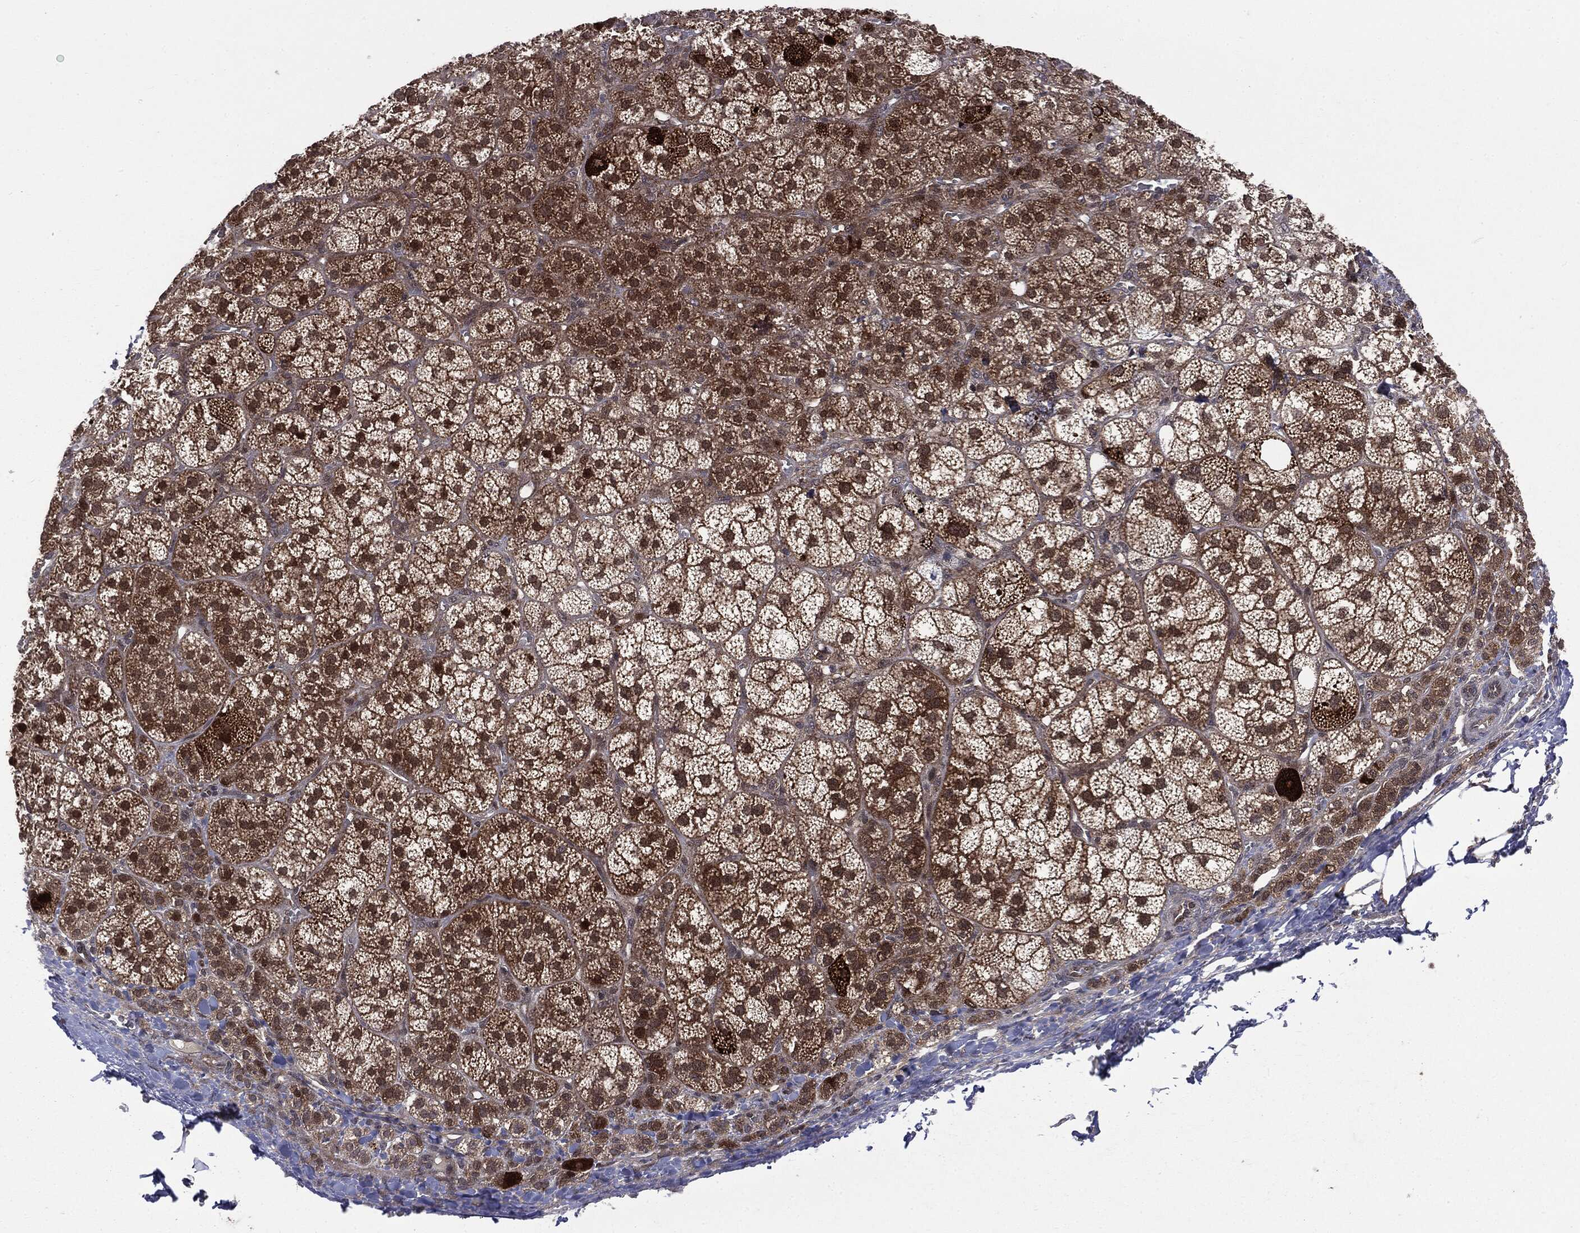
{"staining": {"intensity": "moderate", "quantity": ">75%", "location": "cytoplasmic/membranous,nuclear"}, "tissue": "adrenal gland", "cell_type": "Glandular cells", "image_type": "normal", "snomed": [{"axis": "morphology", "description": "Normal tissue, NOS"}, {"axis": "topography", "description": "Adrenal gland"}], "caption": "High-magnification brightfield microscopy of normal adrenal gland stained with DAB (3,3'-diaminobenzidine) (brown) and counterstained with hematoxylin (blue). glandular cells exhibit moderate cytoplasmic/membranous,nuclear positivity is seen in approximately>75% of cells.", "gene": "PTPA", "patient": {"sex": "female", "age": 60}}